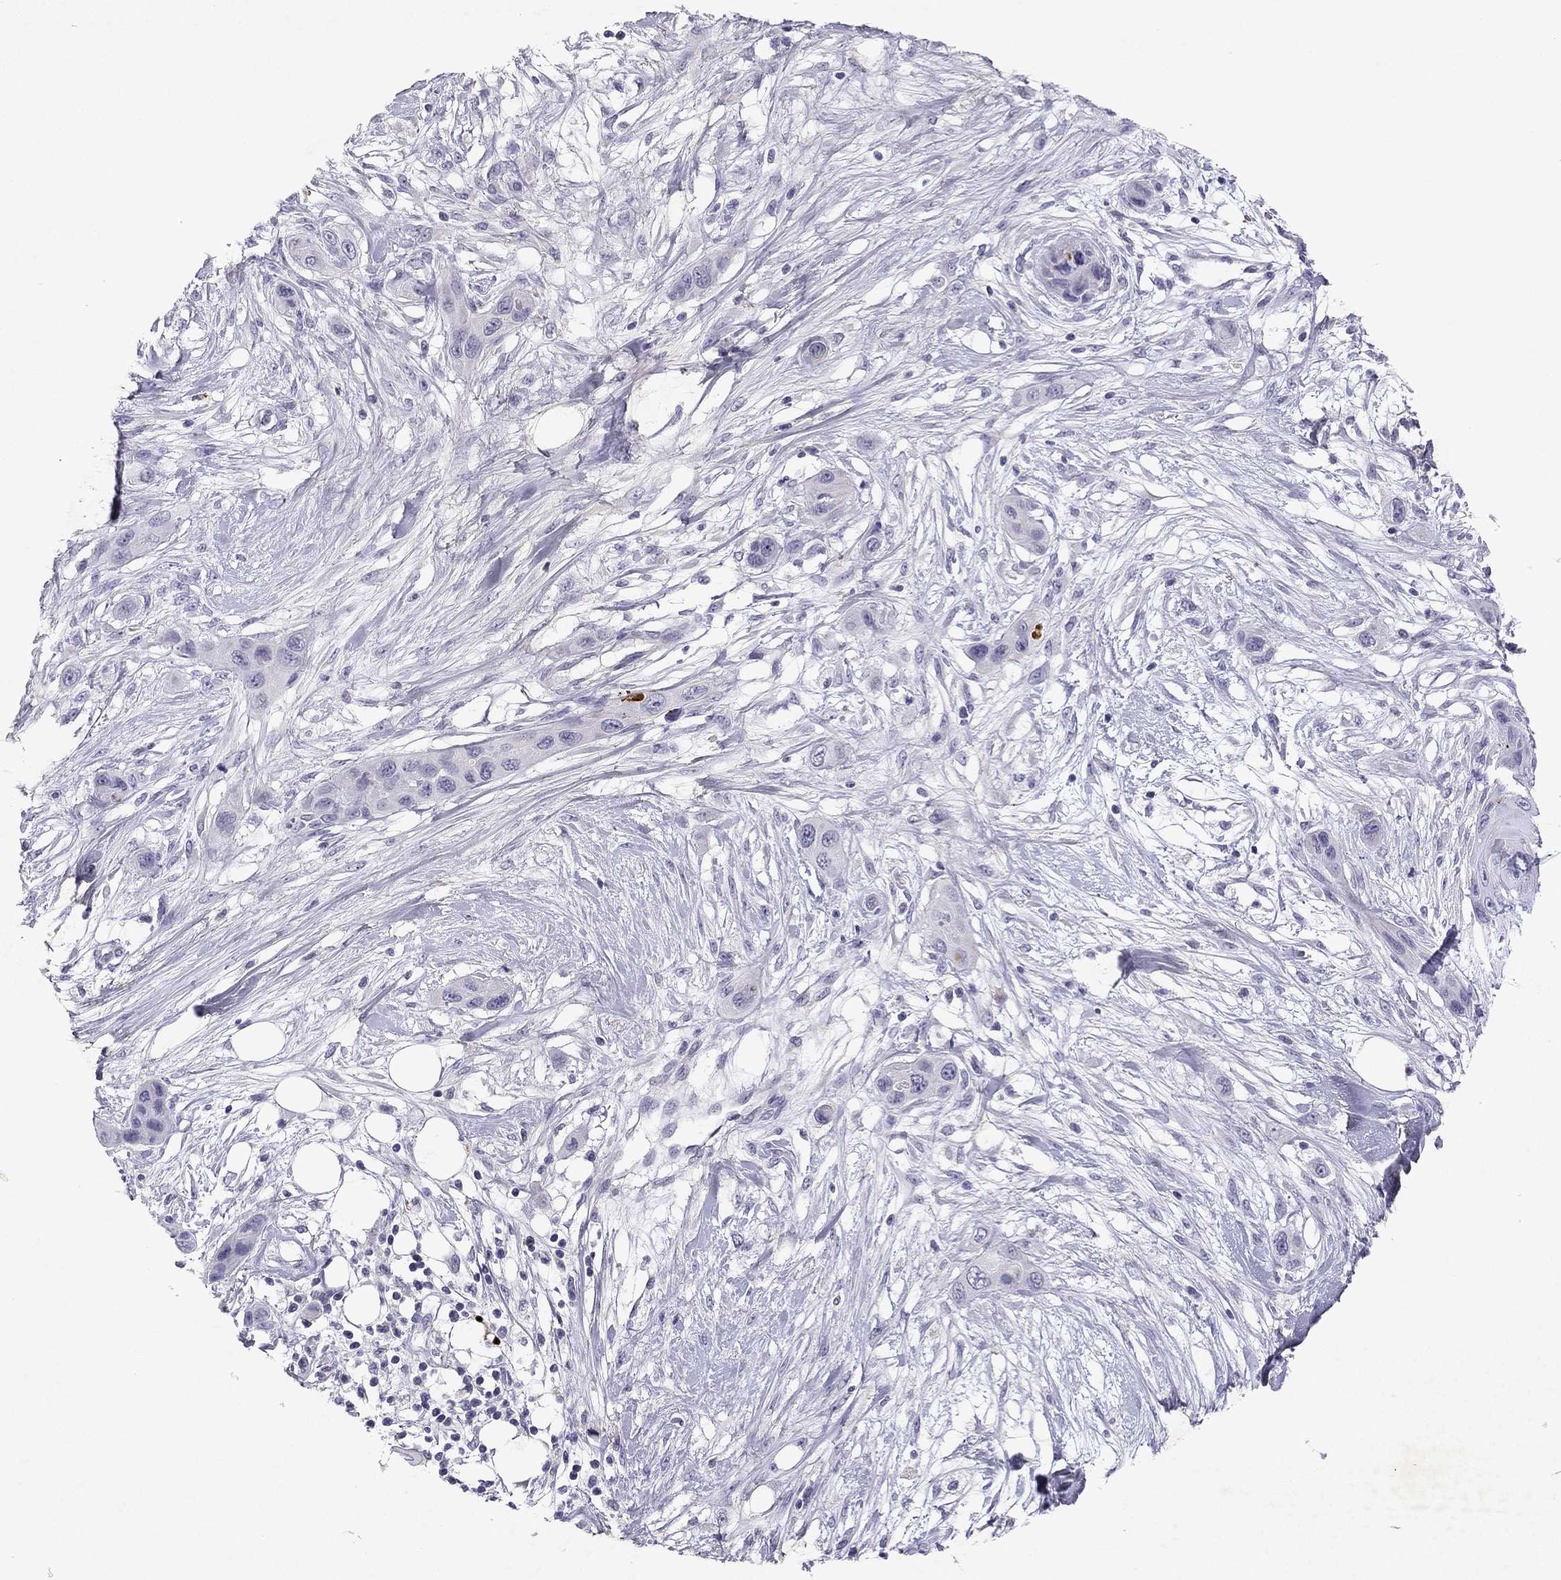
{"staining": {"intensity": "negative", "quantity": "none", "location": "none"}, "tissue": "skin cancer", "cell_type": "Tumor cells", "image_type": "cancer", "snomed": [{"axis": "morphology", "description": "Squamous cell carcinoma, NOS"}, {"axis": "topography", "description": "Skin"}], "caption": "Immunohistochemical staining of human skin cancer (squamous cell carcinoma) reveals no significant expression in tumor cells.", "gene": "SLC6A4", "patient": {"sex": "male", "age": 79}}